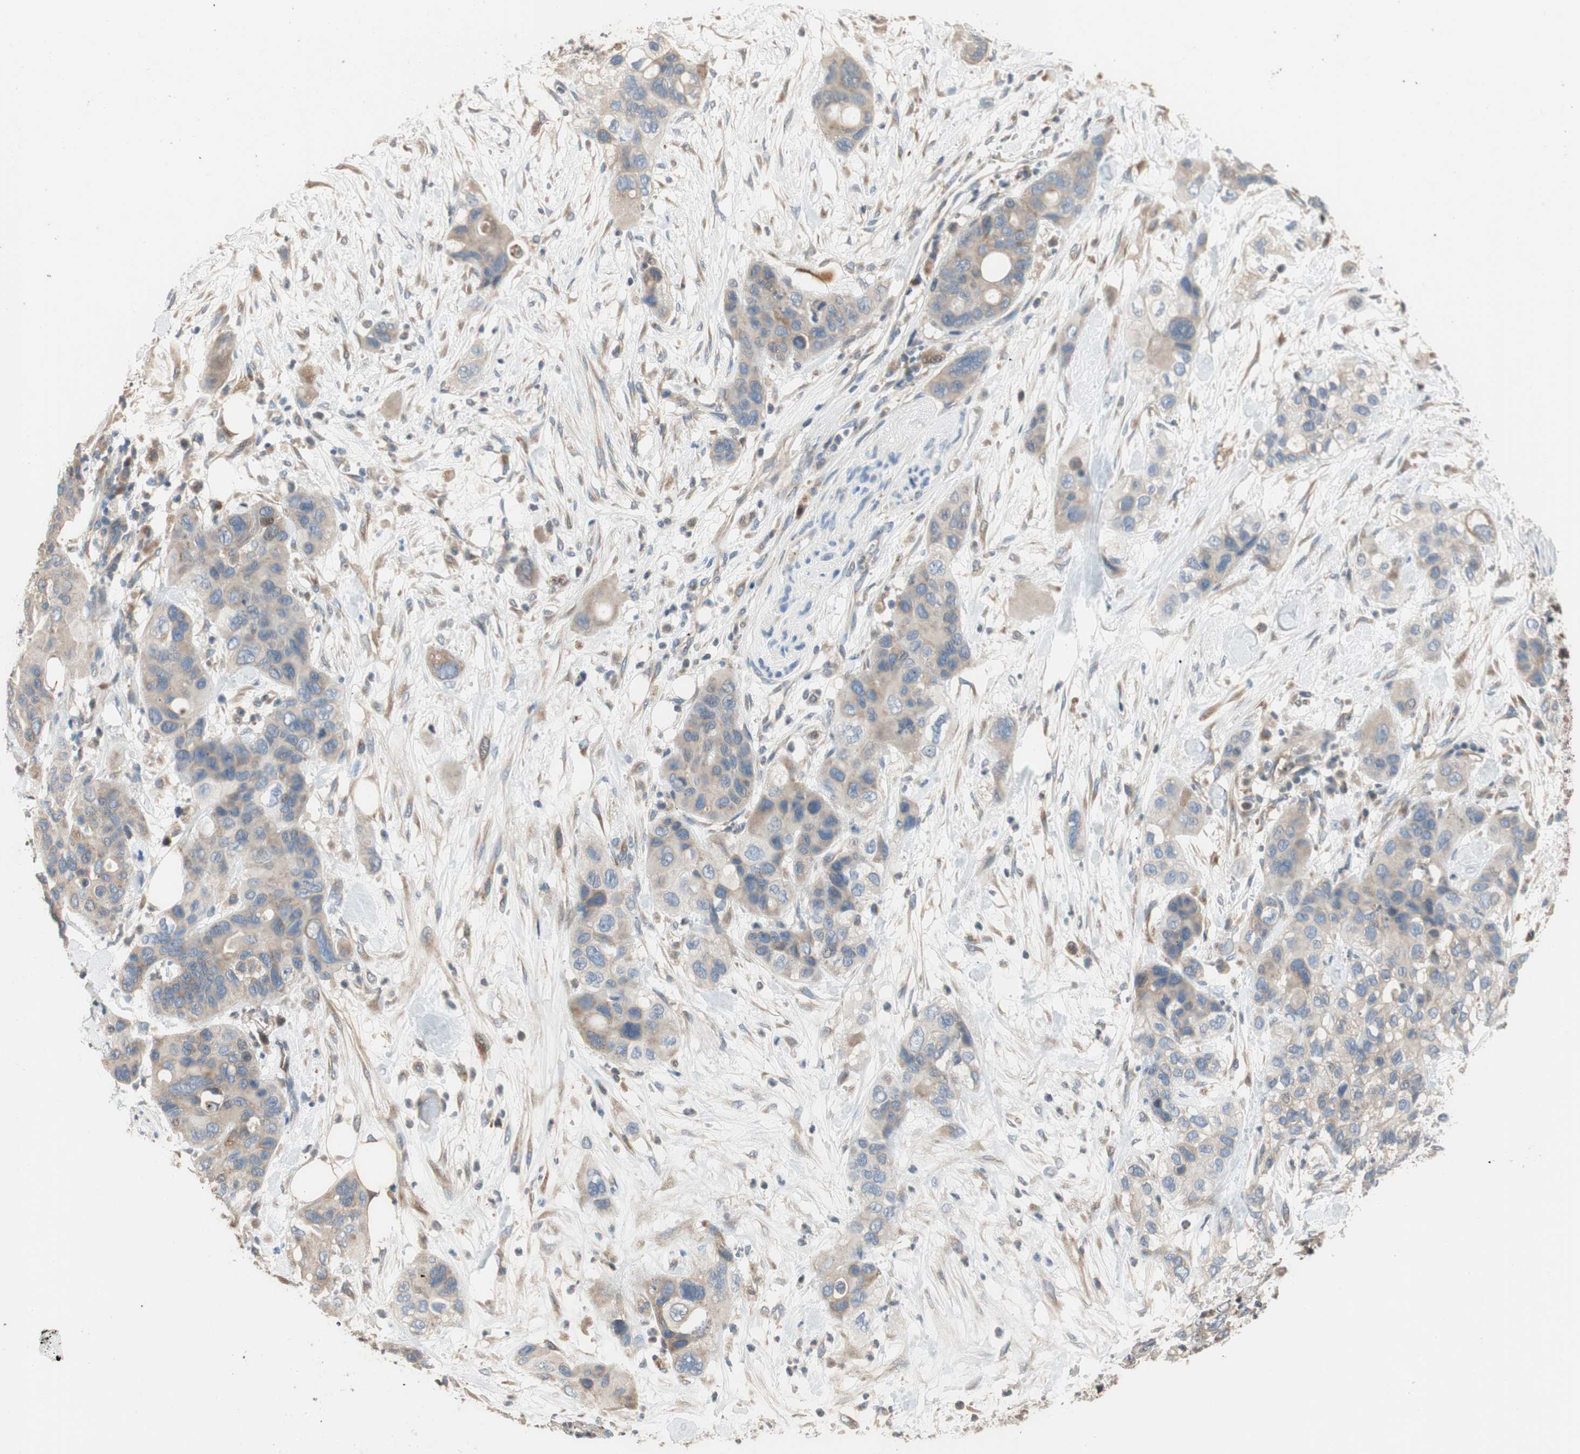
{"staining": {"intensity": "weak", "quantity": ">75%", "location": "cytoplasmic/membranous"}, "tissue": "pancreatic cancer", "cell_type": "Tumor cells", "image_type": "cancer", "snomed": [{"axis": "morphology", "description": "Adenocarcinoma, NOS"}, {"axis": "topography", "description": "Pancreas"}], "caption": "Immunohistochemical staining of human pancreatic adenocarcinoma displays weak cytoplasmic/membranous protein staining in approximately >75% of tumor cells. The protein is shown in brown color, while the nuclei are stained blue.", "gene": "ALPL", "patient": {"sex": "female", "age": 71}}